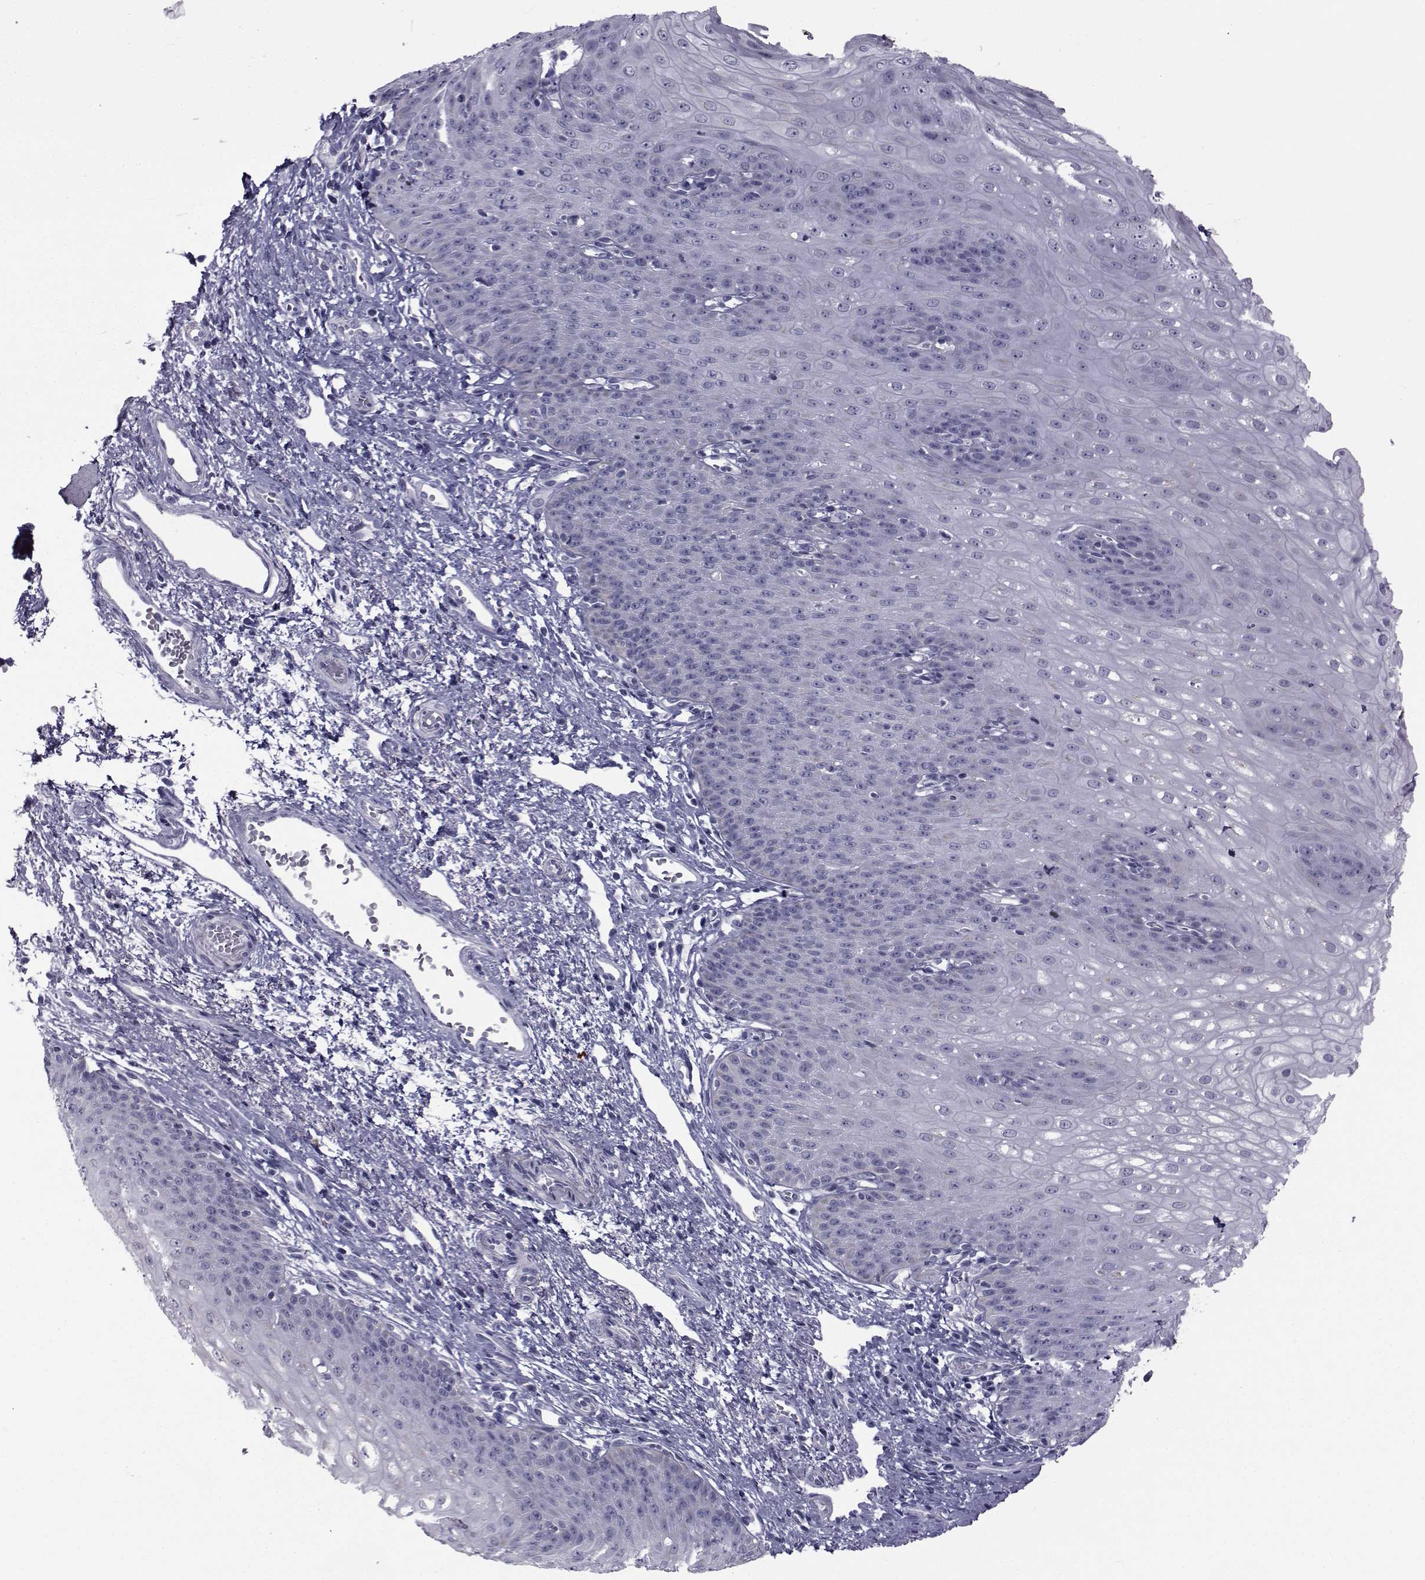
{"staining": {"intensity": "negative", "quantity": "none", "location": "none"}, "tissue": "esophagus", "cell_type": "Squamous epithelial cells", "image_type": "normal", "snomed": [{"axis": "morphology", "description": "Normal tissue, NOS"}, {"axis": "topography", "description": "Esophagus"}], "caption": "Immunohistochemical staining of benign human esophagus exhibits no significant positivity in squamous epithelial cells. (DAB immunohistochemistry (IHC) visualized using brightfield microscopy, high magnification).", "gene": "FDXR", "patient": {"sex": "male", "age": 71}}